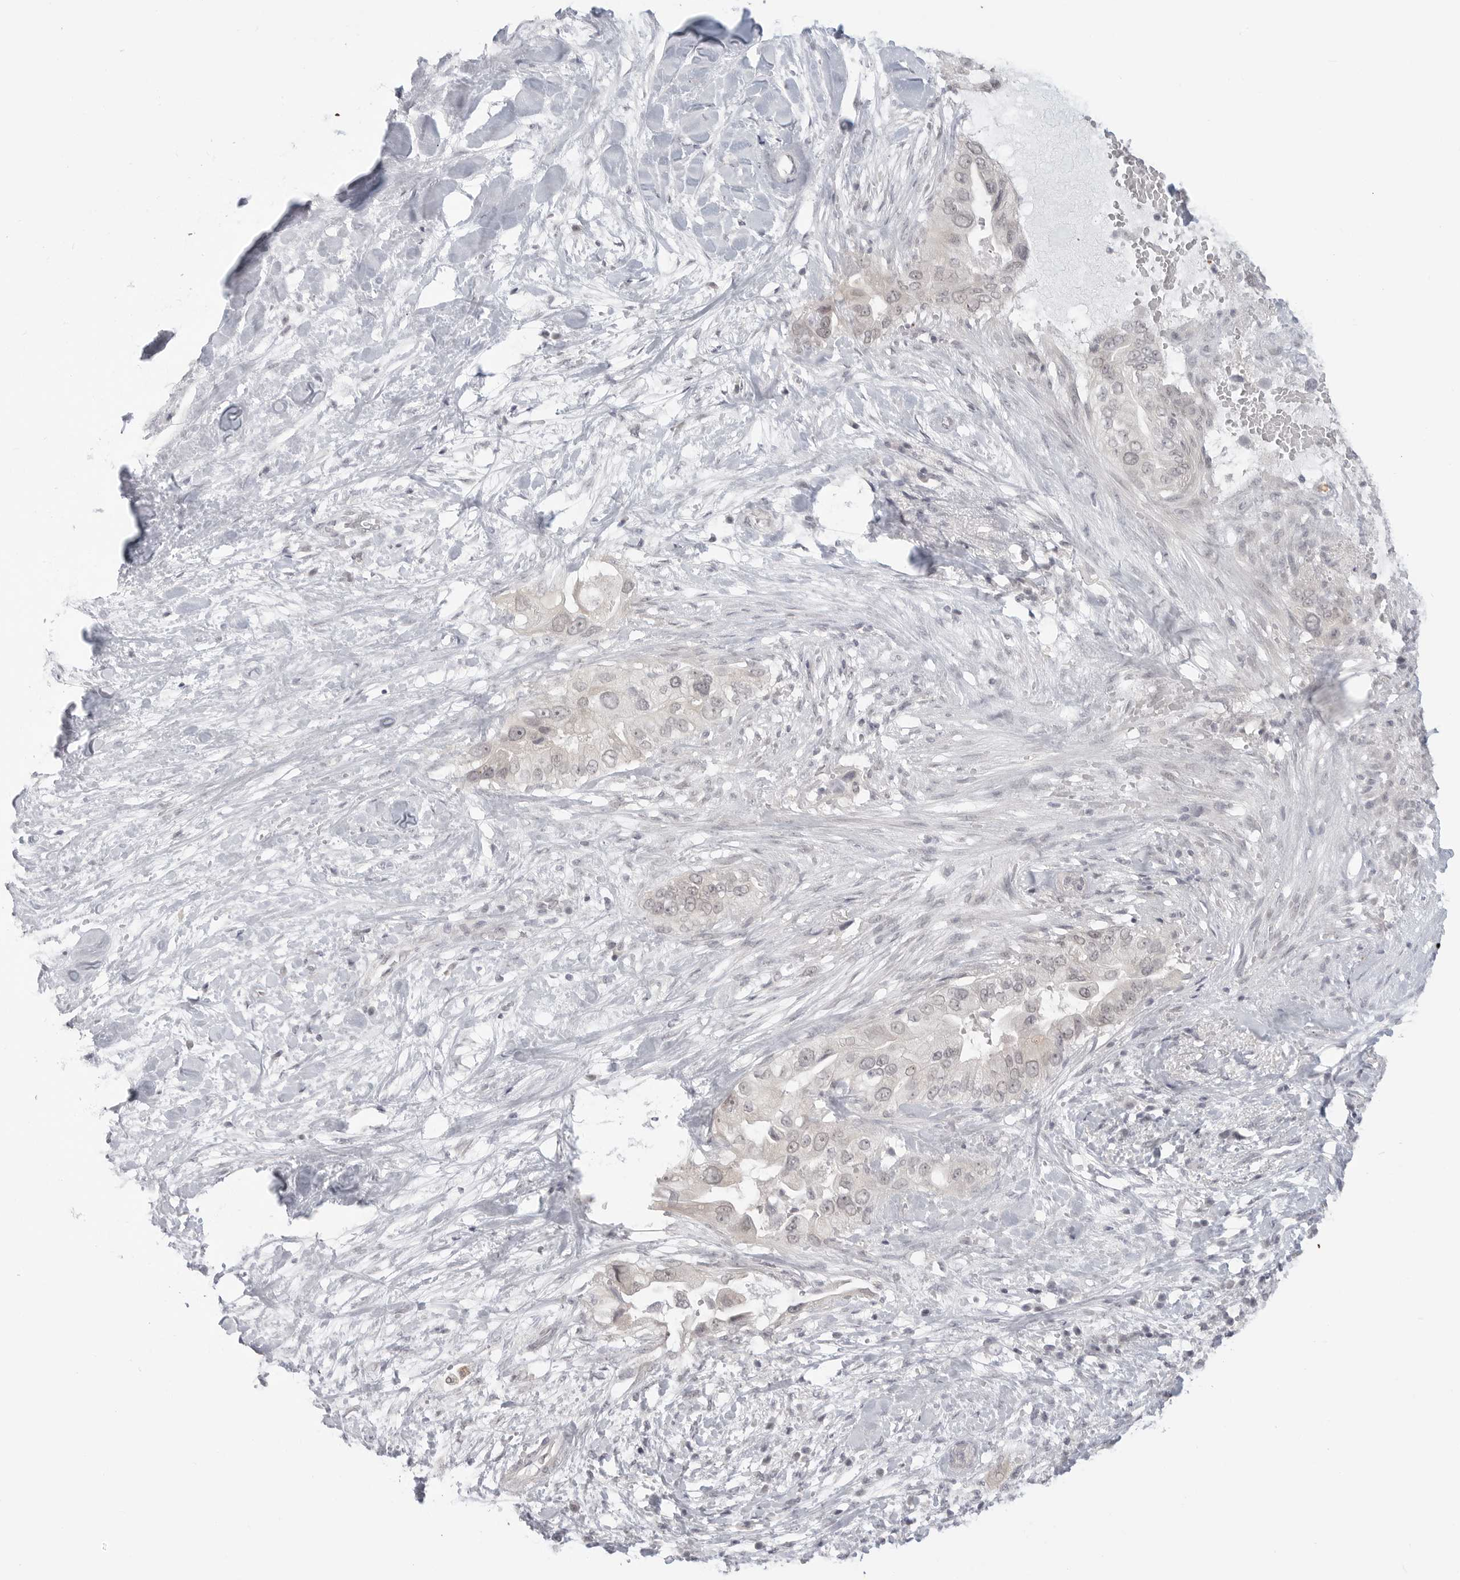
{"staining": {"intensity": "negative", "quantity": "none", "location": "none"}, "tissue": "pancreatic cancer", "cell_type": "Tumor cells", "image_type": "cancer", "snomed": [{"axis": "morphology", "description": "Inflammation, NOS"}, {"axis": "morphology", "description": "Adenocarcinoma, NOS"}, {"axis": "topography", "description": "Pancreas"}], "caption": "Immunohistochemistry (IHC) photomicrograph of neoplastic tissue: human pancreatic cancer (adenocarcinoma) stained with DAB displays no significant protein staining in tumor cells.", "gene": "KLK11", "patient": {"sex": "female", "age": 56}}